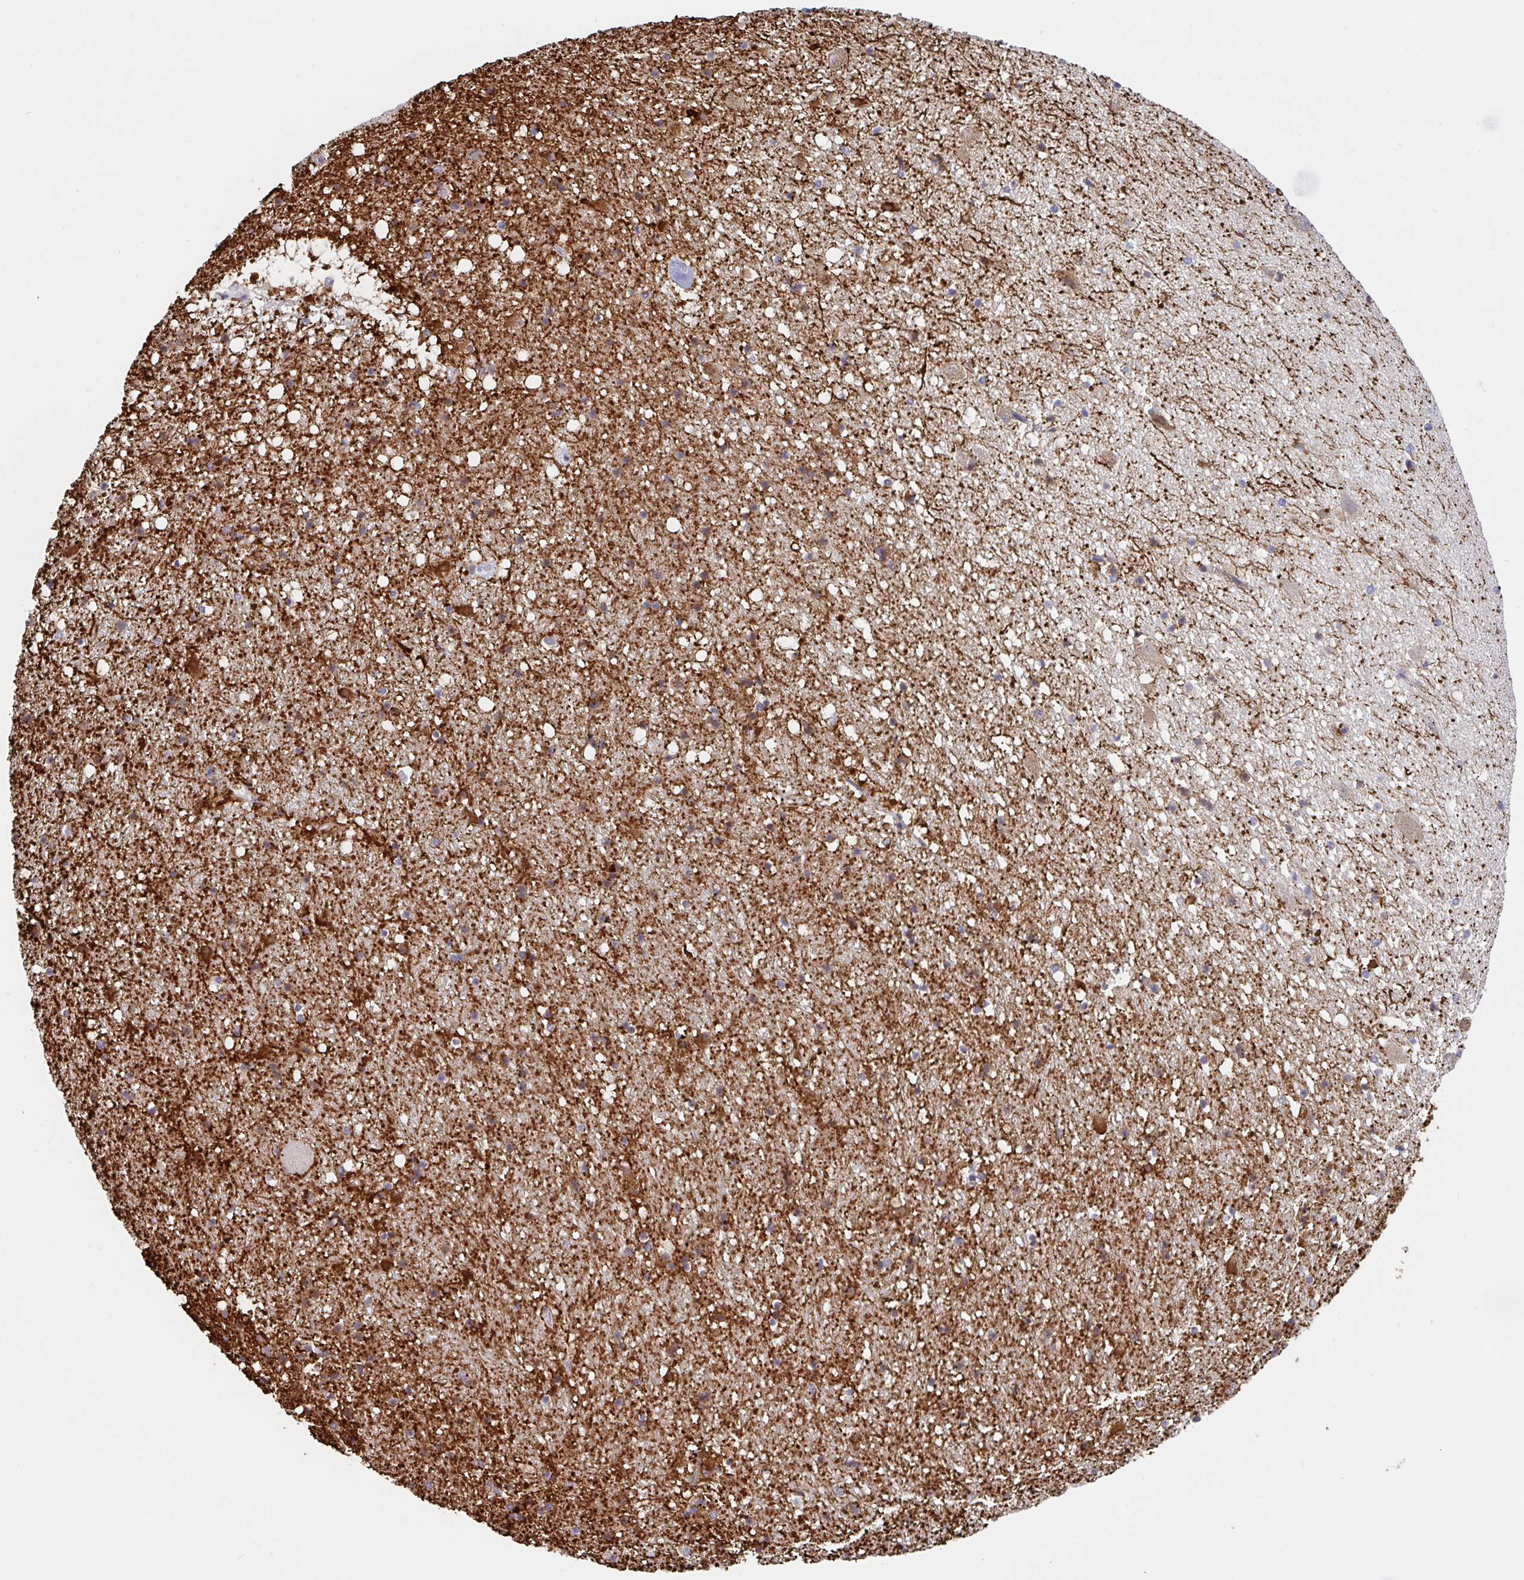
{"staining": {"intensity": "weak", "quantity": "<25%", "location": "cytoplasmic/membranous"}, "tissue": "hippocampus", "cell_type": "Glial cells", "image_type": "normal", "snomed": [{"axis": "morphology", "description": "Normal tissue, NOS"}, {"axis": "topography", "description": "Hippocampus"}], "caption": "Histopathology image shows no protein staining in glial cells of benign hippocampus. Brightfield microscopy of immunohistochemistry (IHC) stained with DAB (3,3'-diaminobenzidine) (brown) and hematoxylin (blue), captured at high magnification.", "gene": "GOLGA1", "patient": {"sex": "female", "age": 42}}